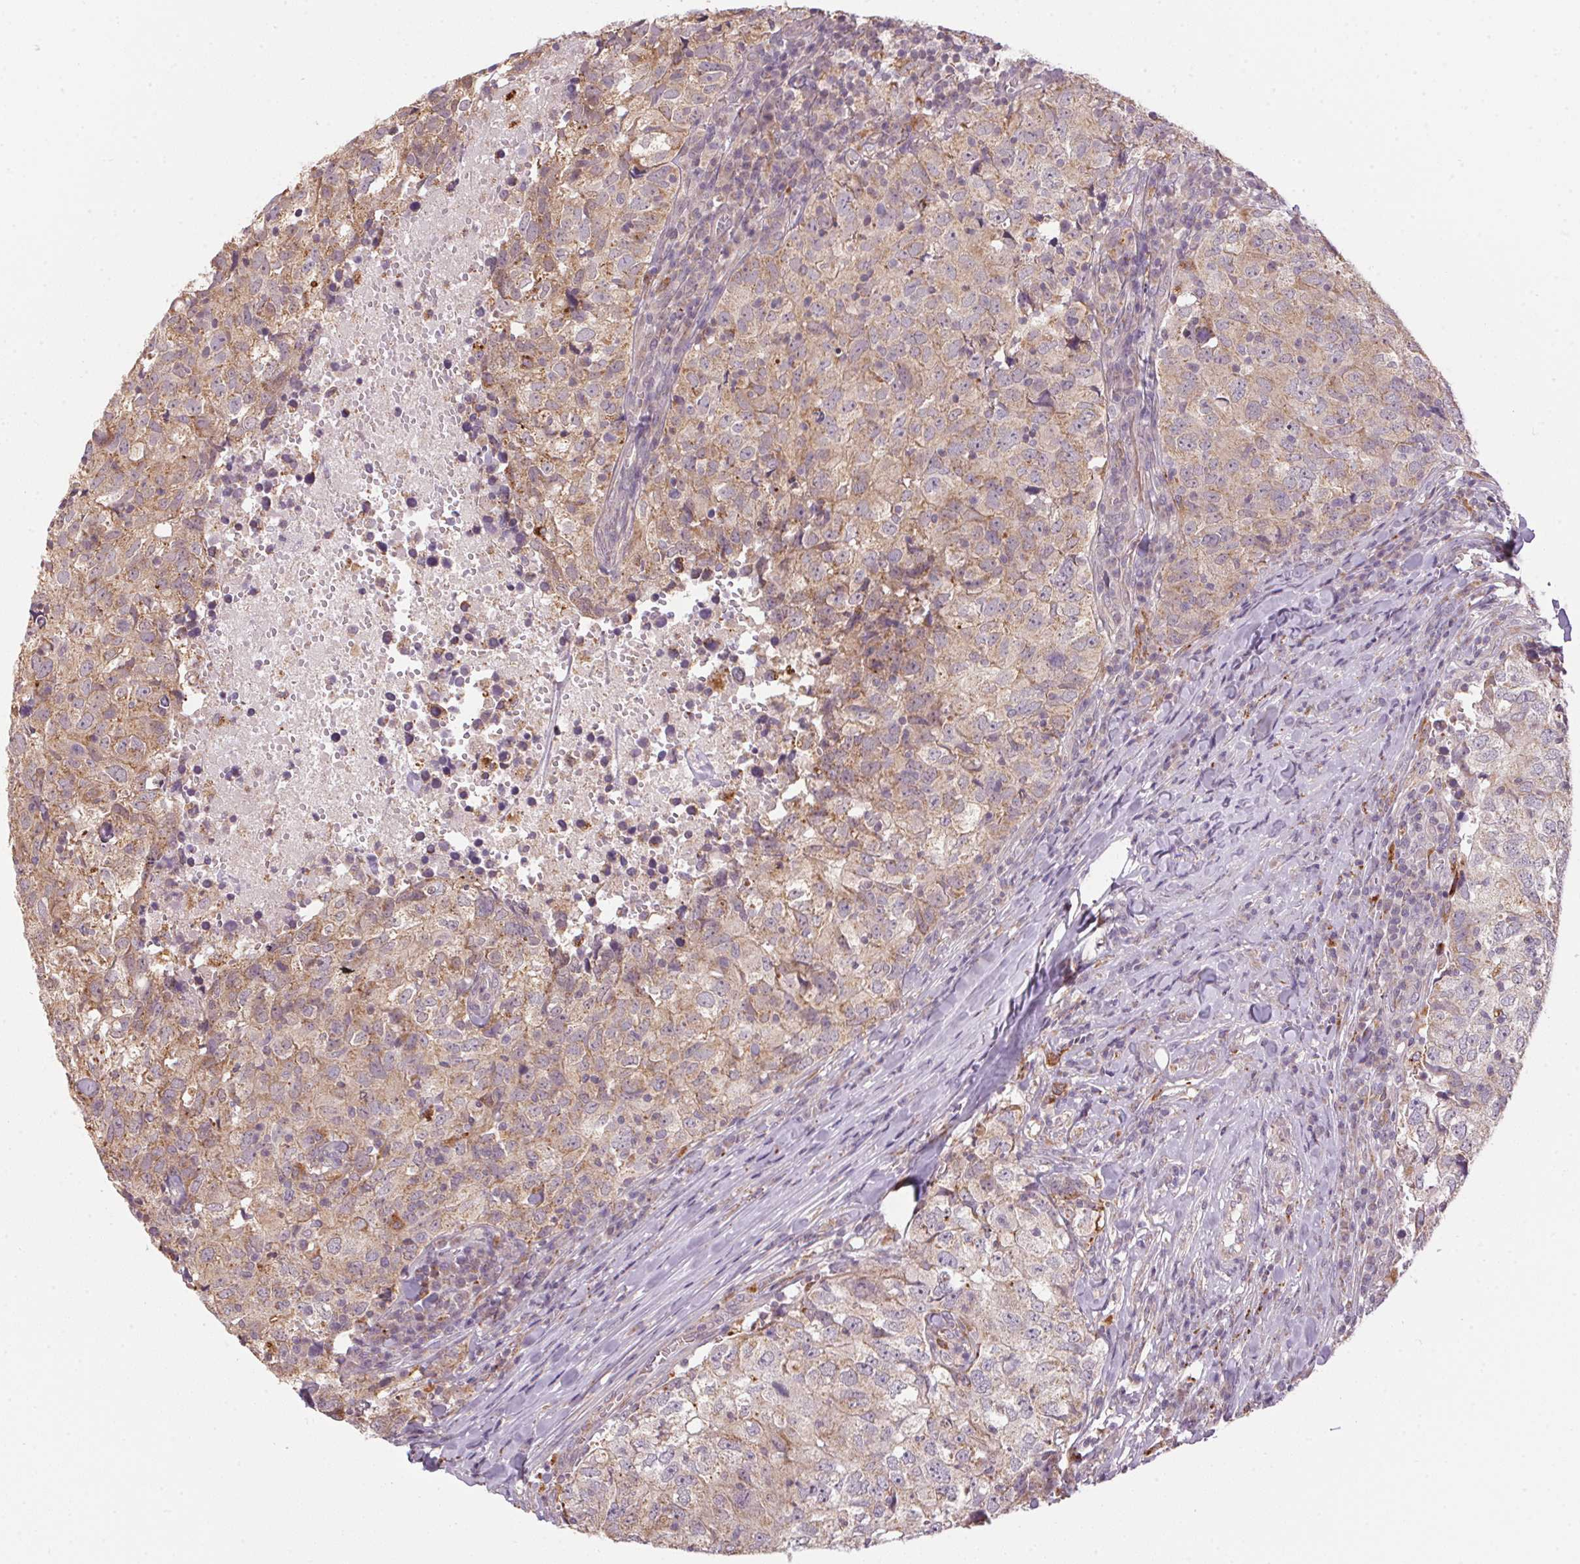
{"staining": {"intensity": "weak", "quantity": ">75%", "location": "cytoplasmic/membranous"}, "tissue": "breast cancer", "cell_type": "Tumor cells", "image_type": "cancer", "snomed": [{"axis": "morphology", "description": "Duct carcinoma"}, {"axis": "topography", "description": "Breast"}], "caption": "This image reveals IHC staining of human breast cancer (invasive ductal carcinoma), with low weak cytoplasmic/membranous staining in approximately >75% of tumor cells.", "gene": "ADH5", "patient": {"sex": "female", "age": 30}}